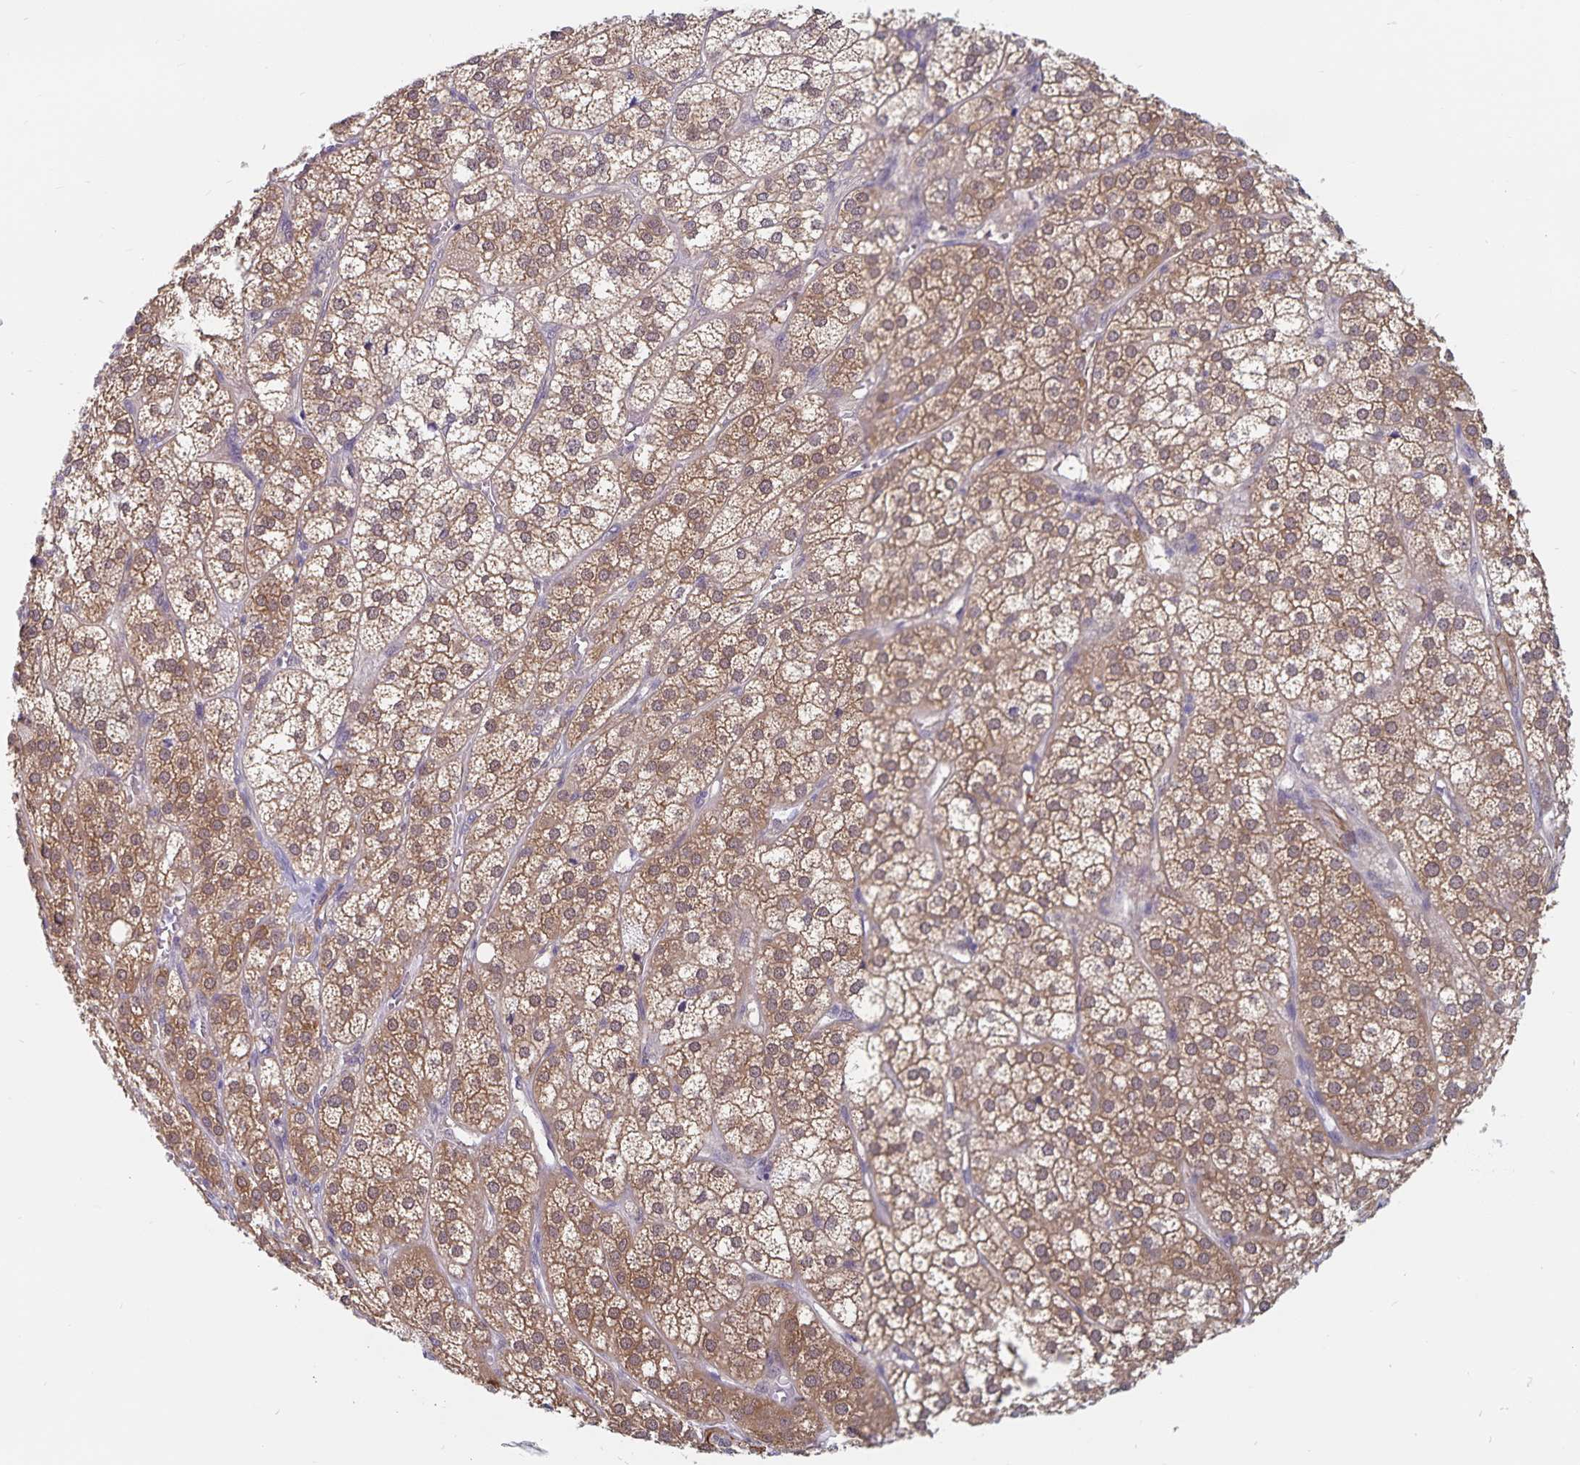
{"staining": {"intensity": "moderate", "quantity": ">75%", "location": "cytoplasmic/membranous"}, "tissue": "adrenal gland", "cell_type": "Glandular cells", "image_type": "normal", "snomed": [{"axis": "morphology", "description": "Normal tissue, NOS"}, {"axis": "topography", "description": "Adrenal gland"}], "caption": "This photomicrograph shows benign adrenal gland stained with IHC to label a protein in brown. The cytoplasmic/membranous of glandular cells show moderate positivity for the protein. Nuclei are counter-stained blue.", "gene": "BAG6", "patient": {"sex": "female", "age": 60}}